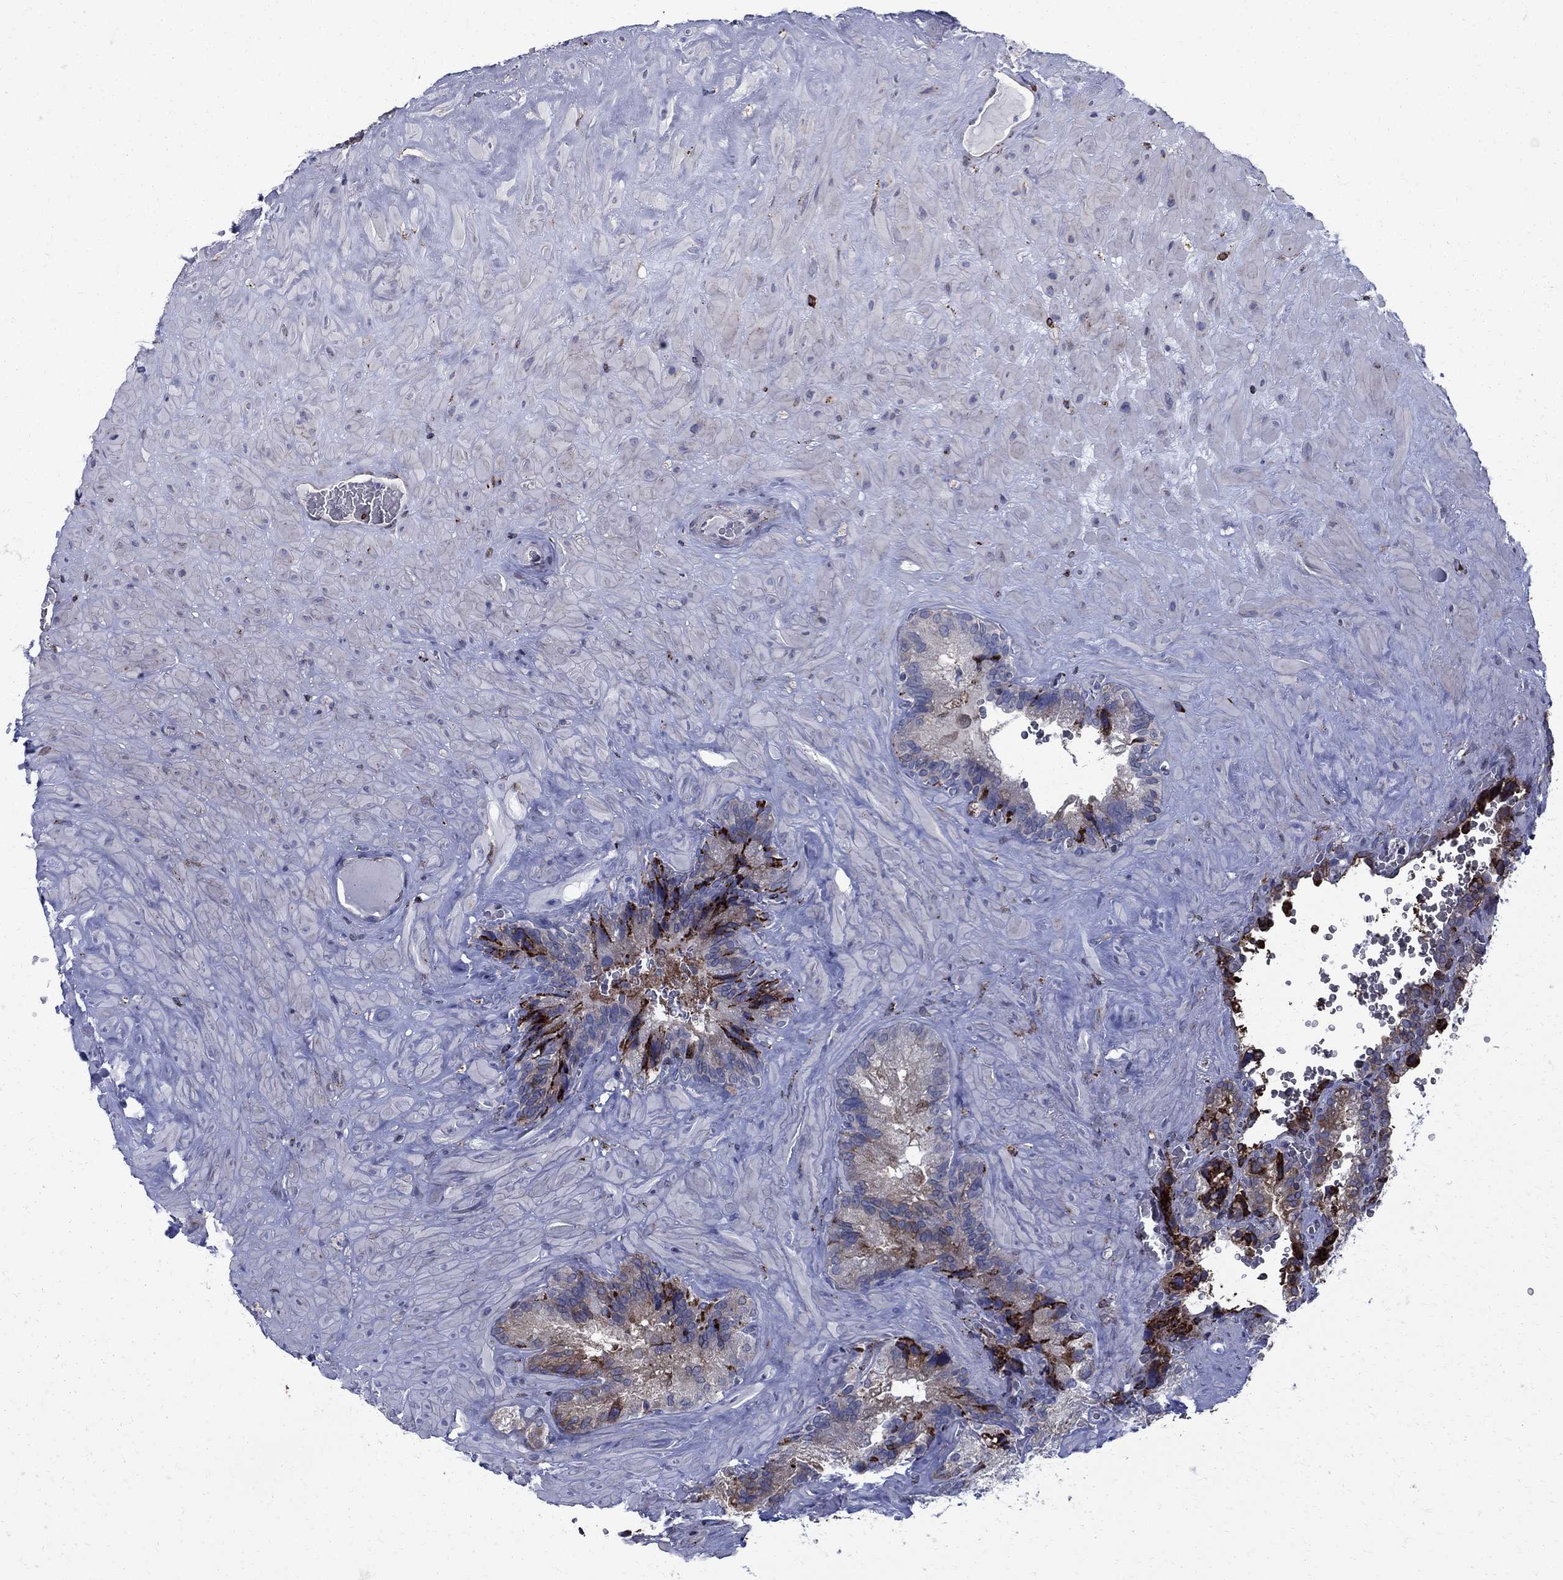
{"staining": {"intensity": "strong", "quantity": "<25%", "location": "cytoplasmic/membranous"}, "tissue": "seminal vesicle", "cell_type": "Glandular cells", "image_type": "normal", "snomed": [{"axis": "morphology", "description": "Normal tissue, NOS"}, {"axis": "topography", "description": "Seminal veicle"}], "caption": "A brown stain labels strong cytoplasmic/membranous positivity of a protein in glandular cells of normal human seminal vesicle.", "gene": "CAB39L", "patient": {"sex": "male", "age": 72}}